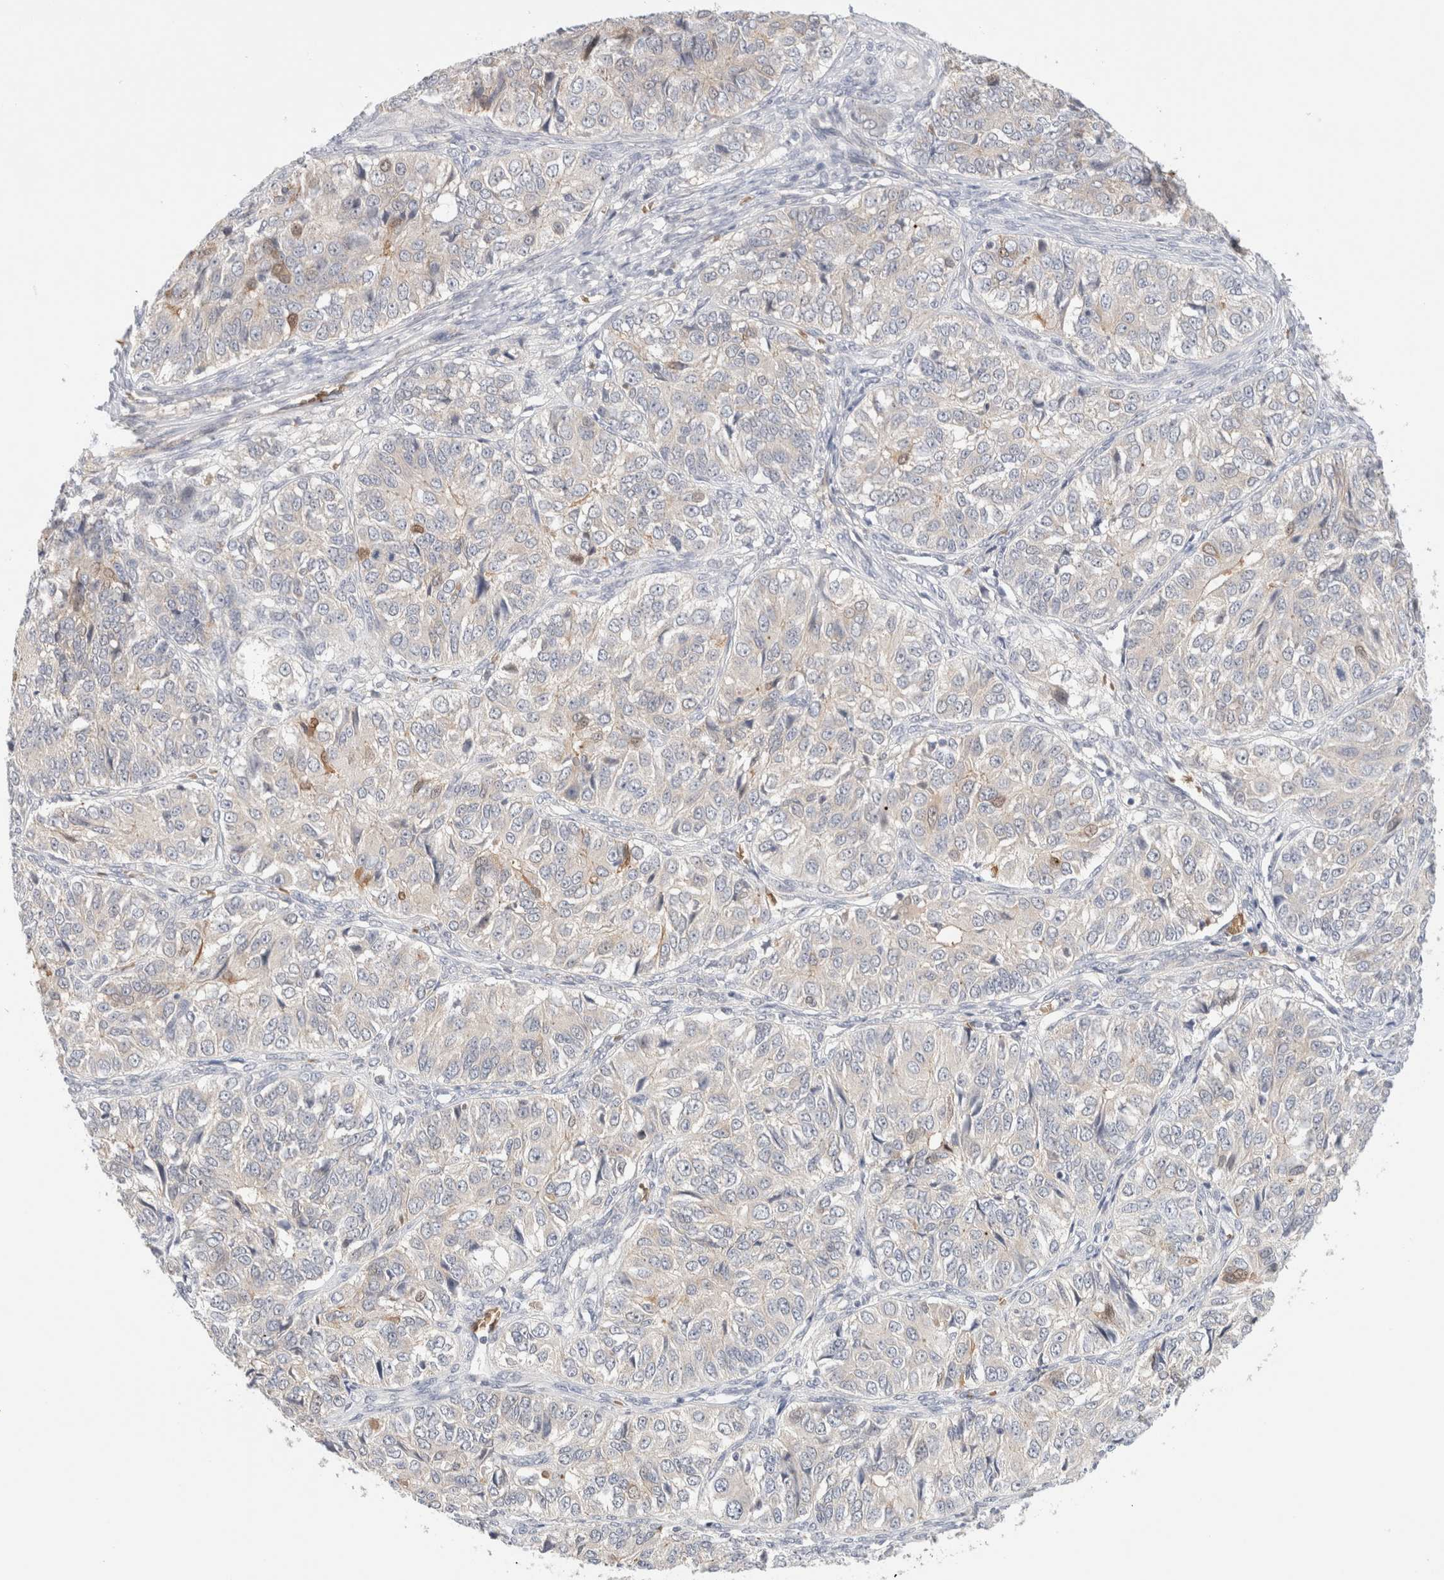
{"staining": {"intensity": "weak", "quantity": "<25%", "location": "cytoplasmic/membranous"}, "tissue": "ovarian cancer", "cell_type": "Tumor cells", "image_type": "cancer", "snomed": [{"axis": "morphology", "description": "Carcinoma, endometroid"}, {"axis": "topography", "description": "Ovary"}], "caption": "IHC photomicrograph of neoplastic tissue: ovarian endometroid carcinoma stained with DAB demonstrates no significant protein positivity in tumor cells. Brightfield microscopy of IHC stained with DAB (3,3'-diaminobenzidine) (brown) and hematoxylin (blue), captured at high magnification.", "gene": "MST1", "patient": {"sex": "female", "age": 51}}